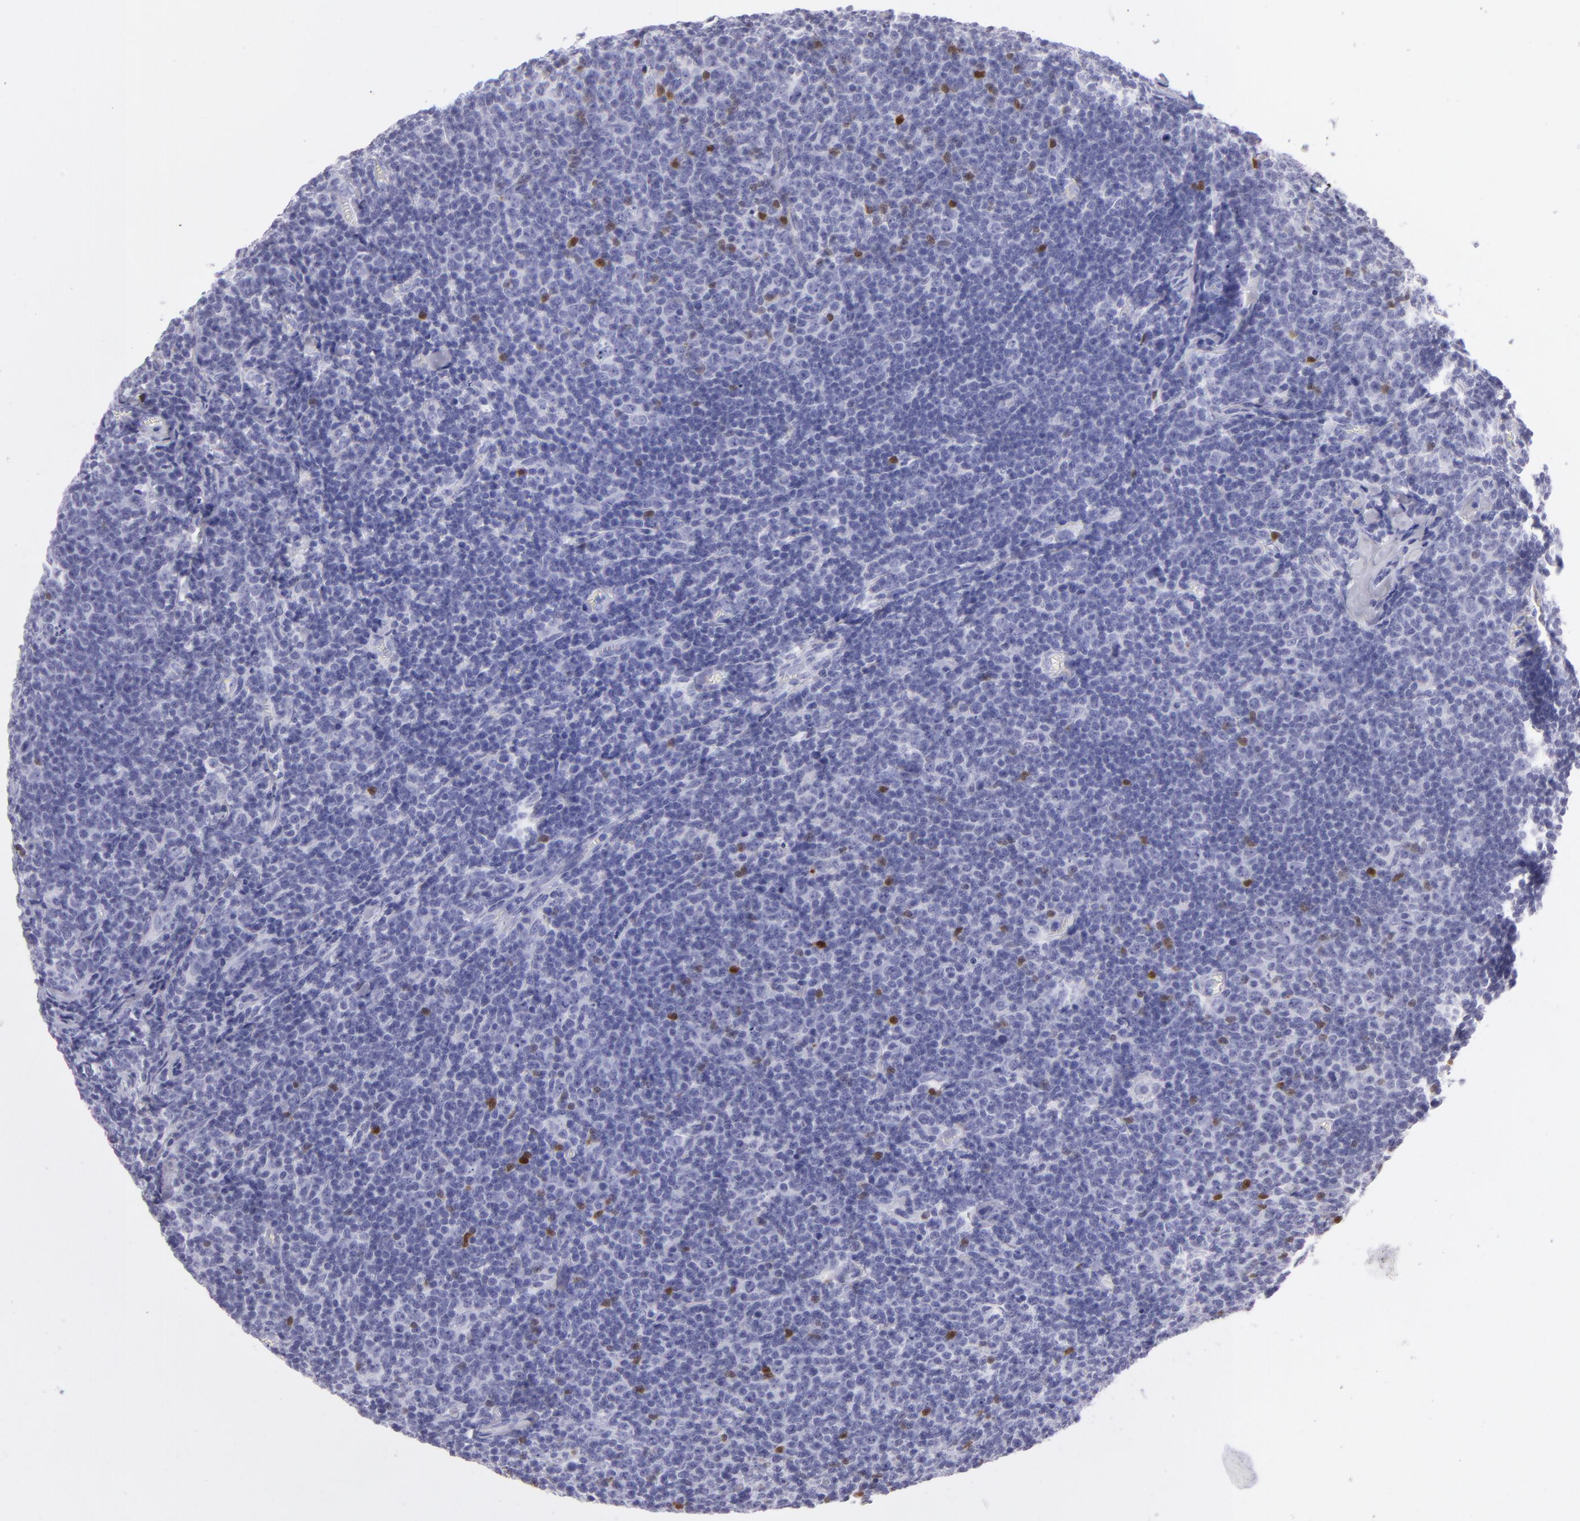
{"staining": {"intensity": "negative", "quantity": "none", "location": "none"}, "tissue": "lymphoma", "cell_type": "Tumor cells", "image_type": "cancer", "snomed": [{"axis": "morphology", "description": "Malignant lymphoma, non-Hodgkin's type, Low grade"}, {"axis": "topography", "description": "Lymph node"}], "caption": "Lymphoma was stained to show a protein in brown. There is no significant staining in tumor cells.", "gene": "PVALB", "patient": {"sex": "male", "age": 74}}